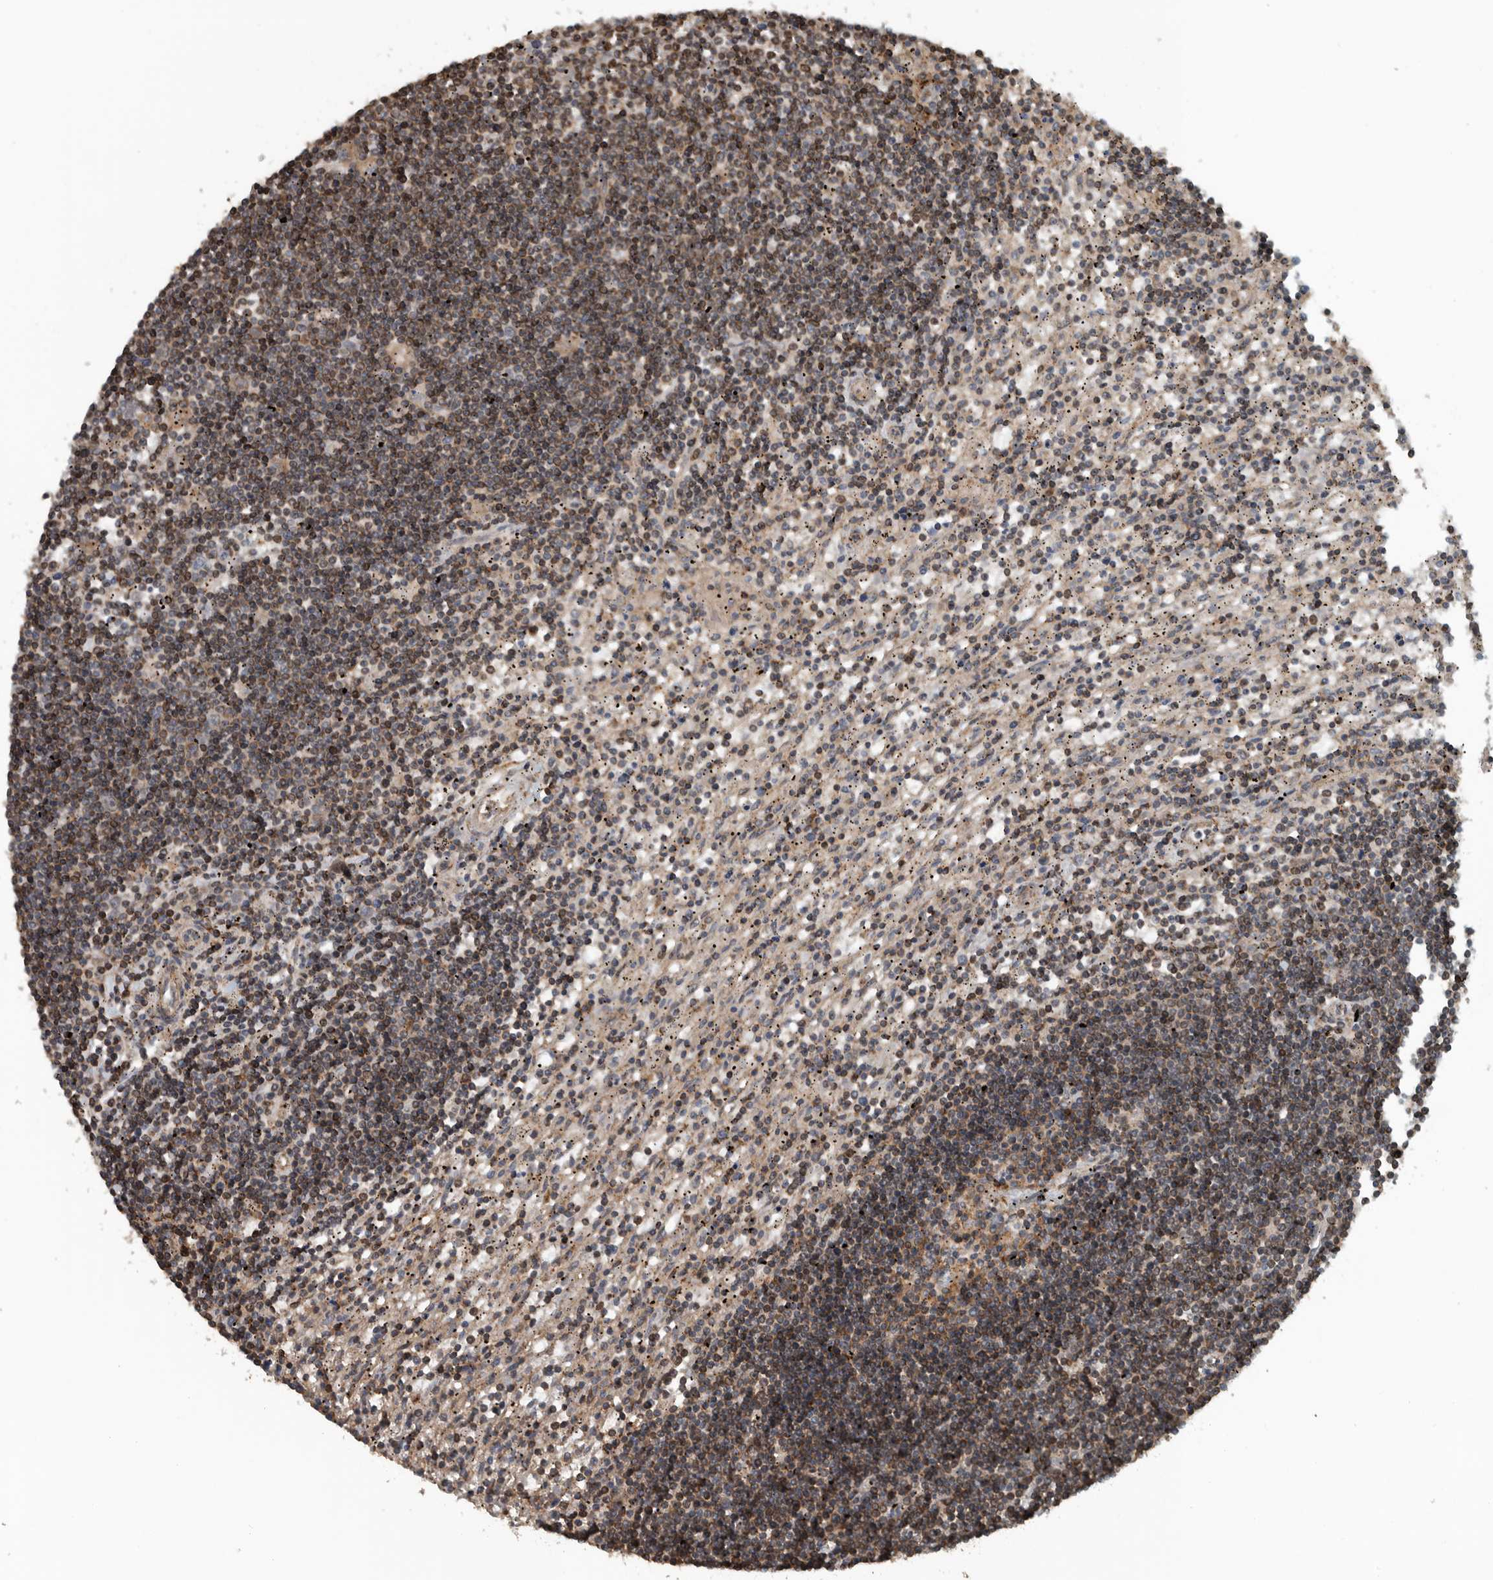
{"staining": {"intensity": "moderate", "quantity": "25%-75%", "location": "cytoplasmic/membranous"}, "tissue": "lymphoma", "cell_type": "Tumor cells", "image_type": "cancer", "snomed": [{"axis": "morphology", "description": "Malignant lymphoma, non-Hodgkin's type, Low grade"}, {"axis": "topography", "description": "Spleen"}], "caption": "An immunohistochemistry photomicrograph of neoplastic tissue is shown. Protein staining in brown labels moderate cytoplasmic/membranous positivity in lymphoma within tumor cells.", "gene": "AMFR", "patient": {"sex": "male", "age": 76}}